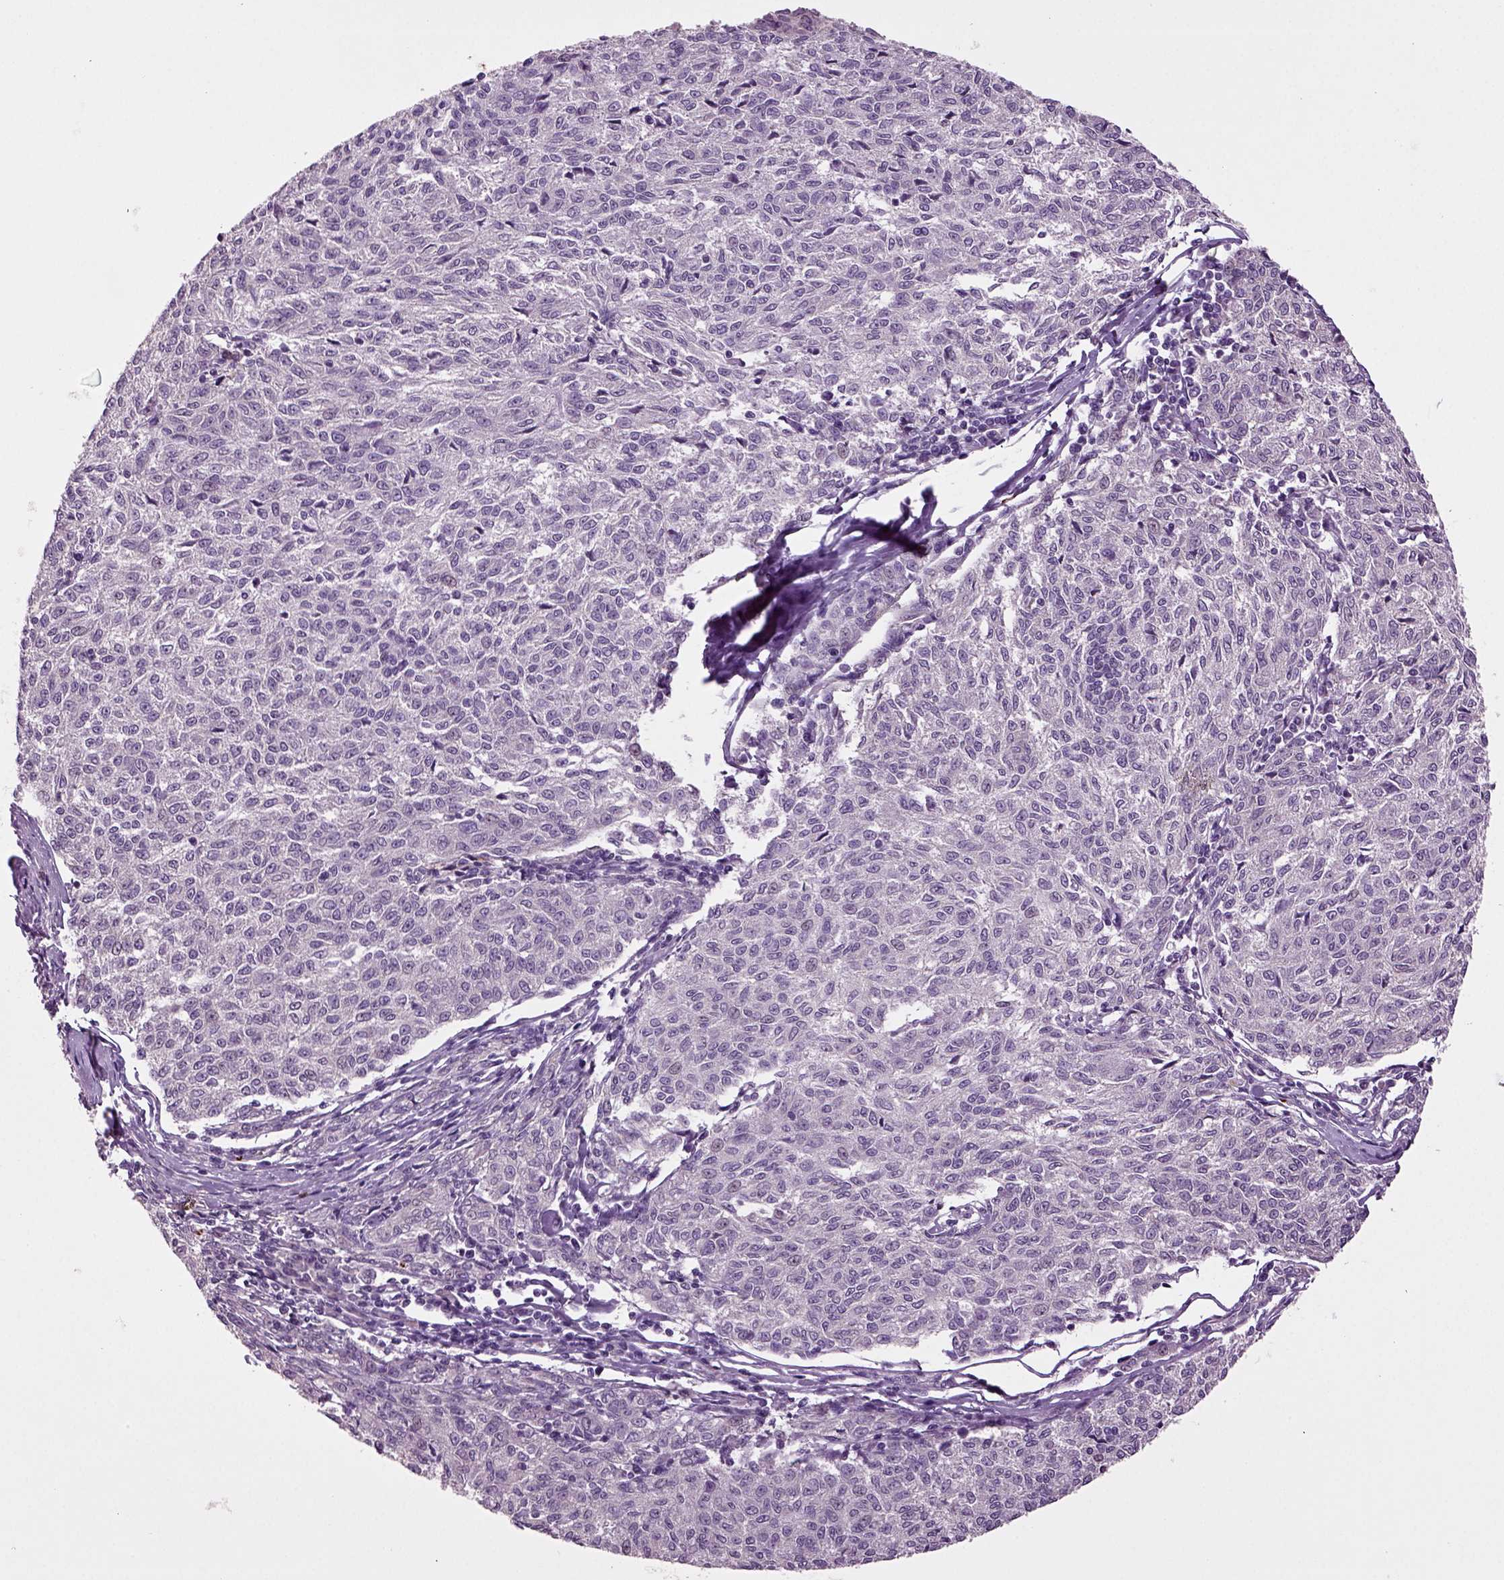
{"staining": {"intensity": "negative", "quantity": "none", "location": "none"}, "tissue": "melanoma", "cell_type": "Tumor cells", "image_type": "cancer", "snomed": [{"axis": "morphology", "description": "Malignant melanoma, NOS"}, {"axis": "topography", "description": "Skin"}], "caption": "There is no significant positivity in tumor cells of malignant melanoma.", "gene": "SLC17A6", "patient": {"sex": "female", "age": 72}}